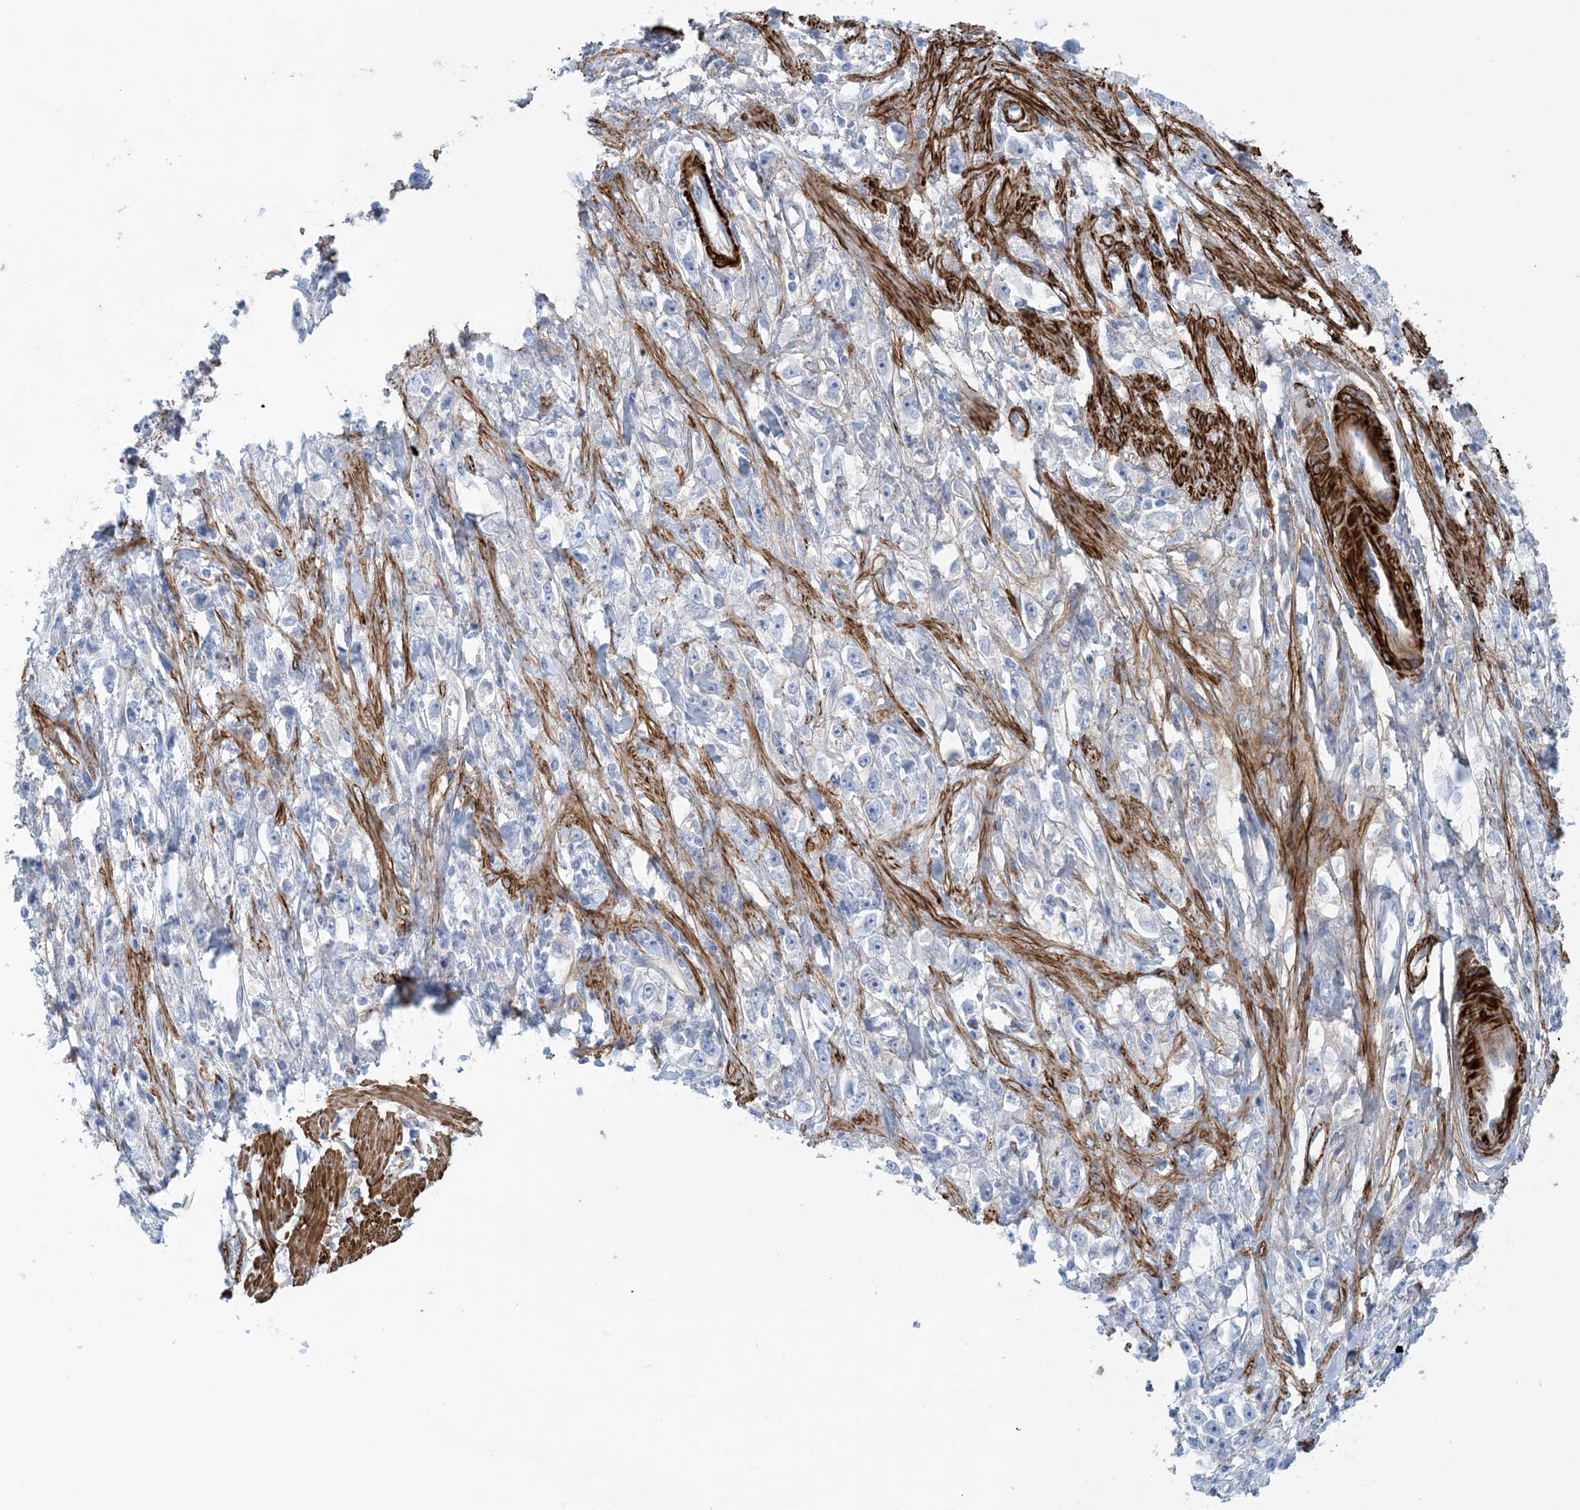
{"staining": {"intensity": "negative", "quantity": "none", "location": "none"}, "tissue": "stomach cancer", "cell_type": "Tumor cells", "image_type": "cancer", "snomed": [{"axis": "morphology", "description": "Adenocarcinoma, NOS"}, {"axis": "topography", "description": "Stomach"}], "caption": "Stomach cancer (adenocarcinoma) stained for a protein using IHC shows no positivity tumor cells.", "gene": "SHANK1", "patient": {"sex": "female", "age": 59}}